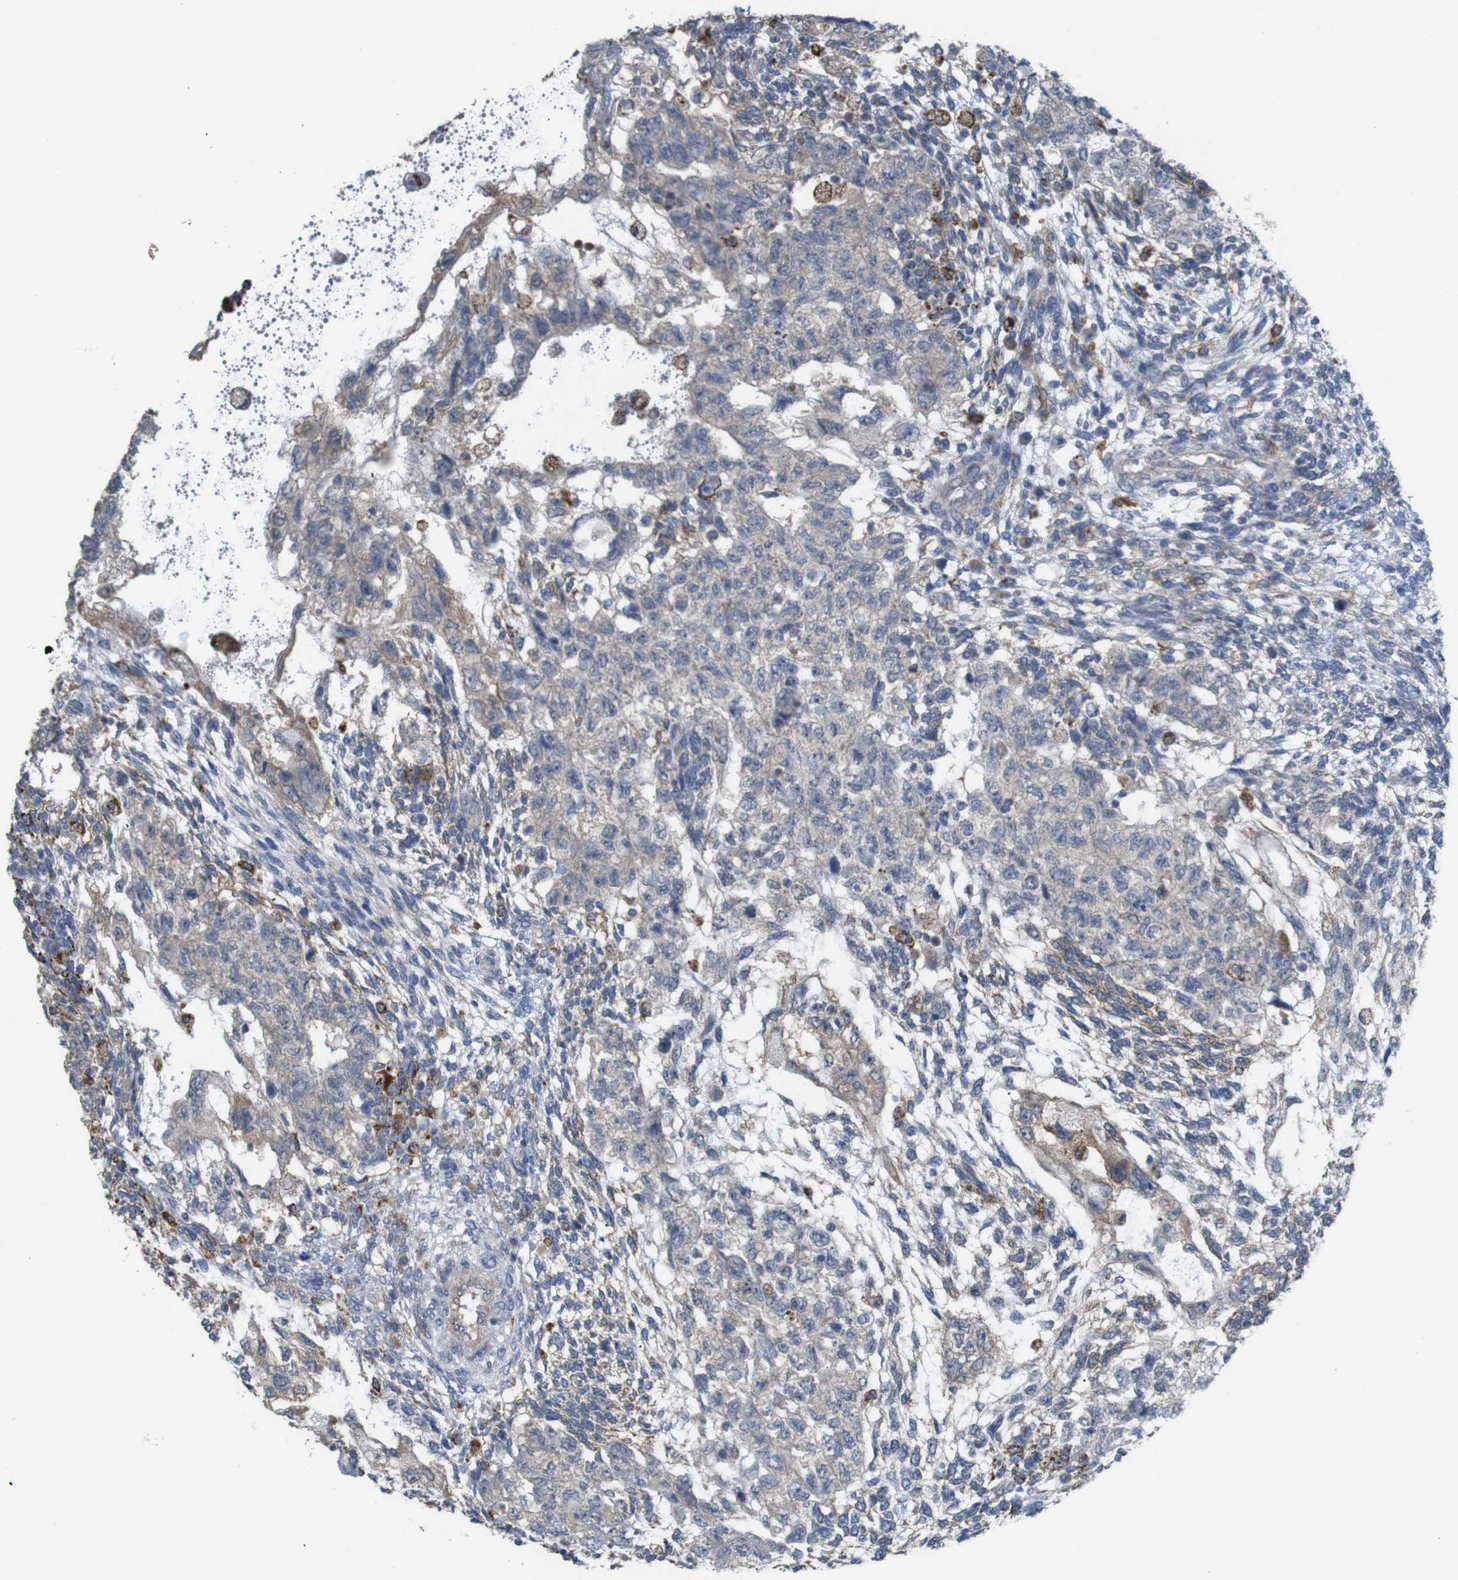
{"staining": {"intensity": "weak", "quantity": ">75%", "location": "cytoplasmic/membranous"}, "tissue": "testis cancer", "cell_type": "Tumor cells", "image_type": "cancer", "snomed": [{"axis": "morphology", "description": "Normal tissue, NOS"}, {"axis": "morphology", "description": "Carcinoma, Embryonal, NOS"}, {"axis": "topography", "description": "Testis"}], "caption": "Immunohistochemistry of human testis embryonal carcinoma shows low levels of weak cytoplasmic/membranous positivity in about >75% of tumor cells. (IHC, brightfield microscopy, high magnification).", "gene": "PTPRR", "patient": {"sex": "male", "age": 36}}